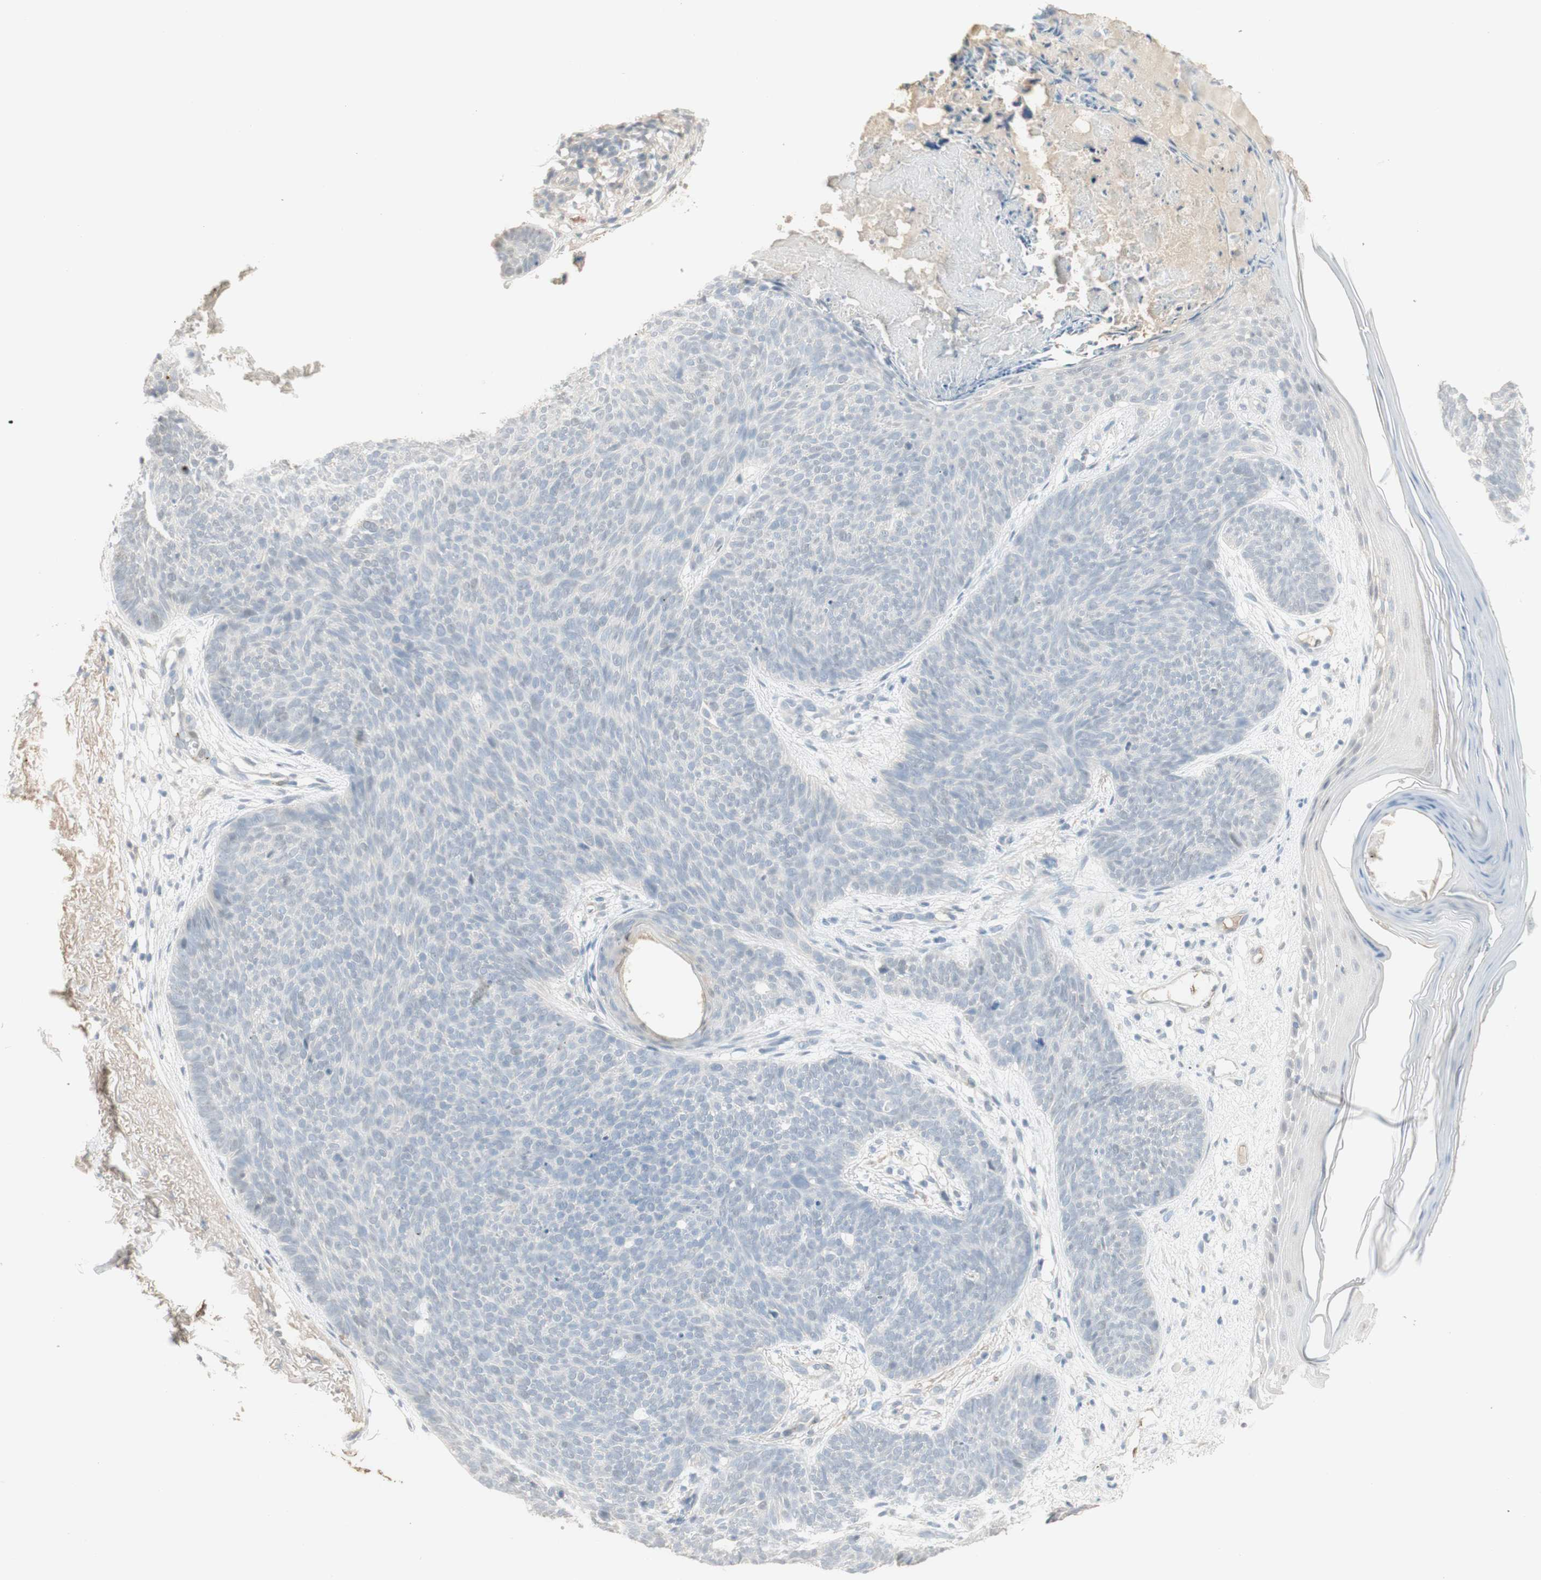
{"staining": {"intensity": "negative", "quantity": "none", "location": "none"}, "tissue": "skin cancer", "cell_type": "Tumor cells", "image_type": "cancer", "snomed": [{"axis": "morphology", "description": "Normal tissue, NOS"}, {"axis": "morphology", "description": "Basal cell carcinoma"}, {"axis": "topography", "description": "Skin"}], "caption": "The image shows no staining of tumor cells in skin cancer.", "gene": "MUC3A", "patient": {"sex": "female", "age": 70}}